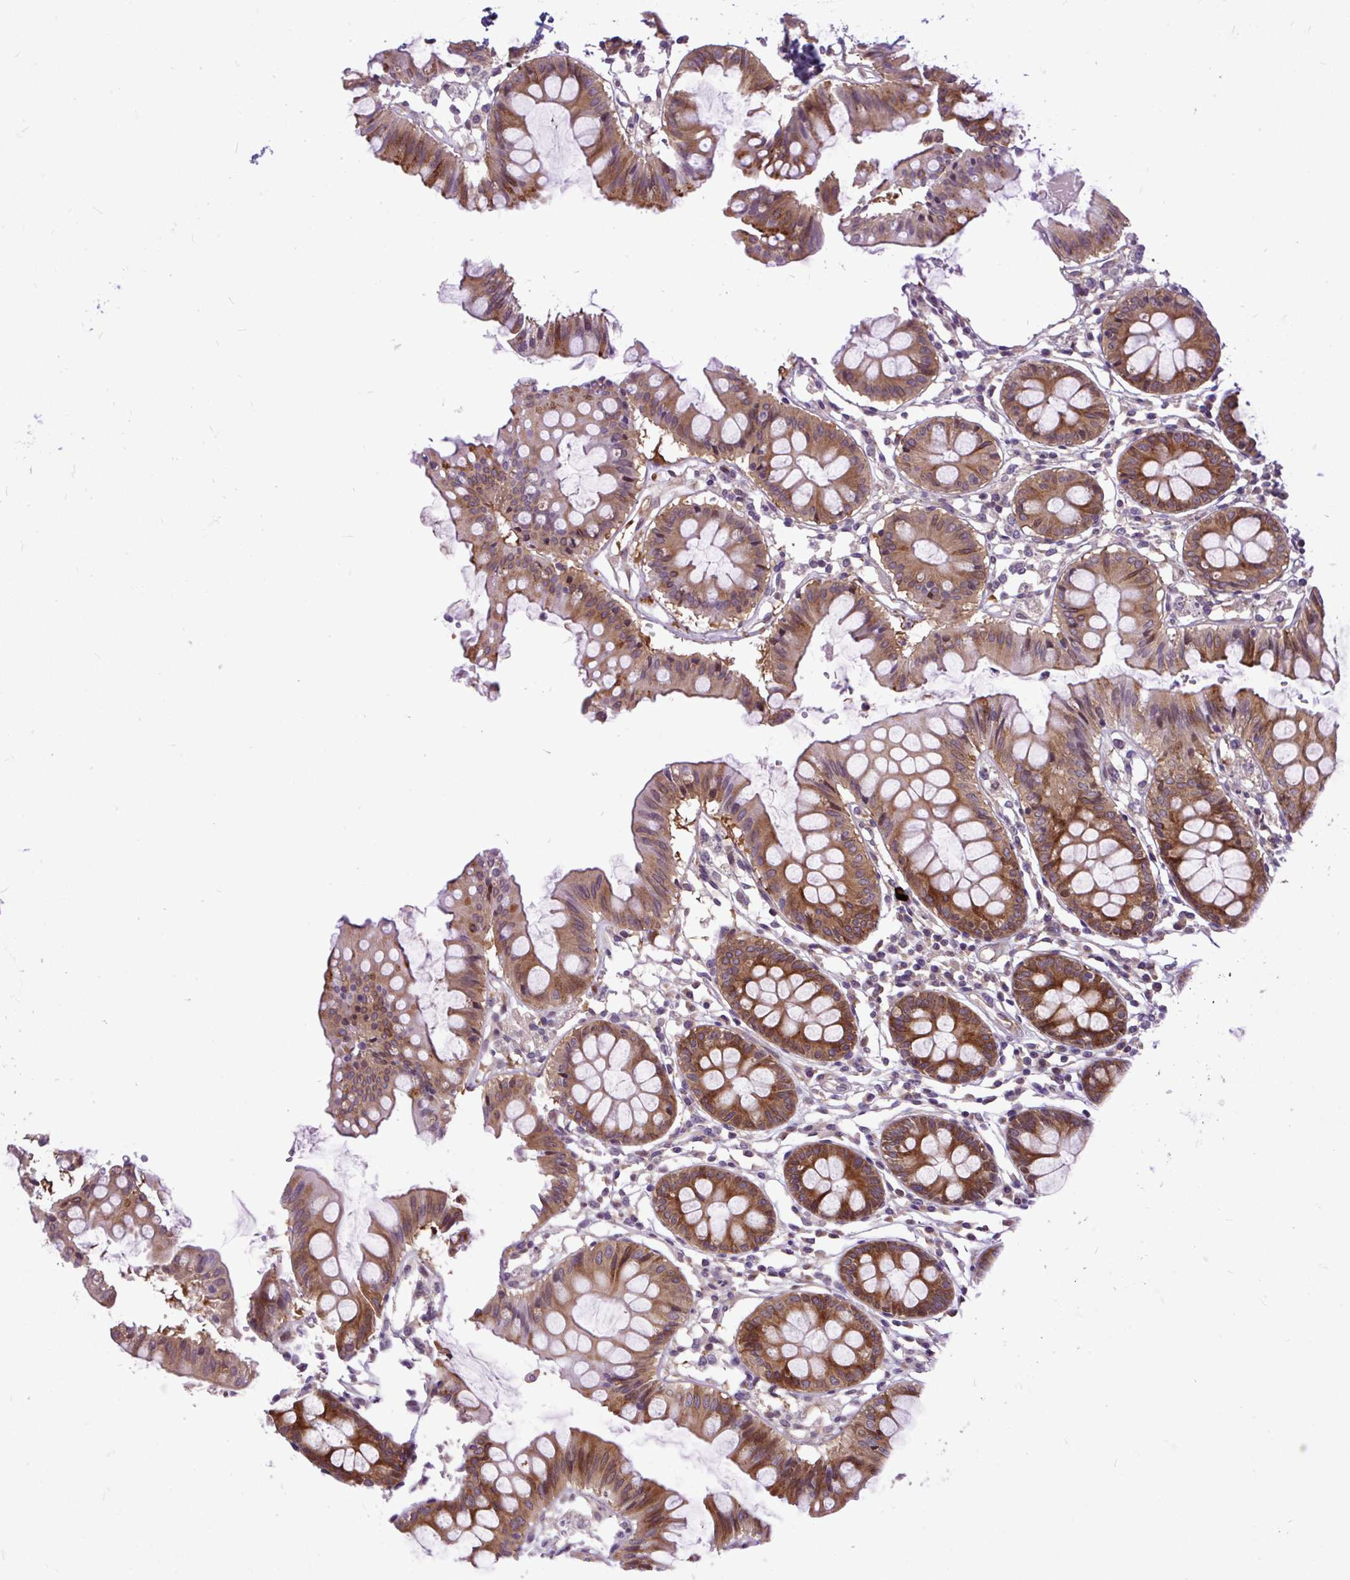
{"staining": {"intensity": "weak", "quantity": ">75%", "location": "cytoplasmic/membranous"}, "tissue": "colon", "cell_type": "Endothelial cells", "image_type": "normal", "snomed": [{"axis": "morphology", "description": "Normal tissue, NOS"}, {"axis": "topography", "description": "Colon"}], "caption": "IHC image of unremarkable colon stained for a protein (brown), which exhibits low levels of weak cytoplasmic/membranous staining in about >75% of endothelial cells.", "gene": "TRIM17", "patient": {"sex": "female", "age": 84}}